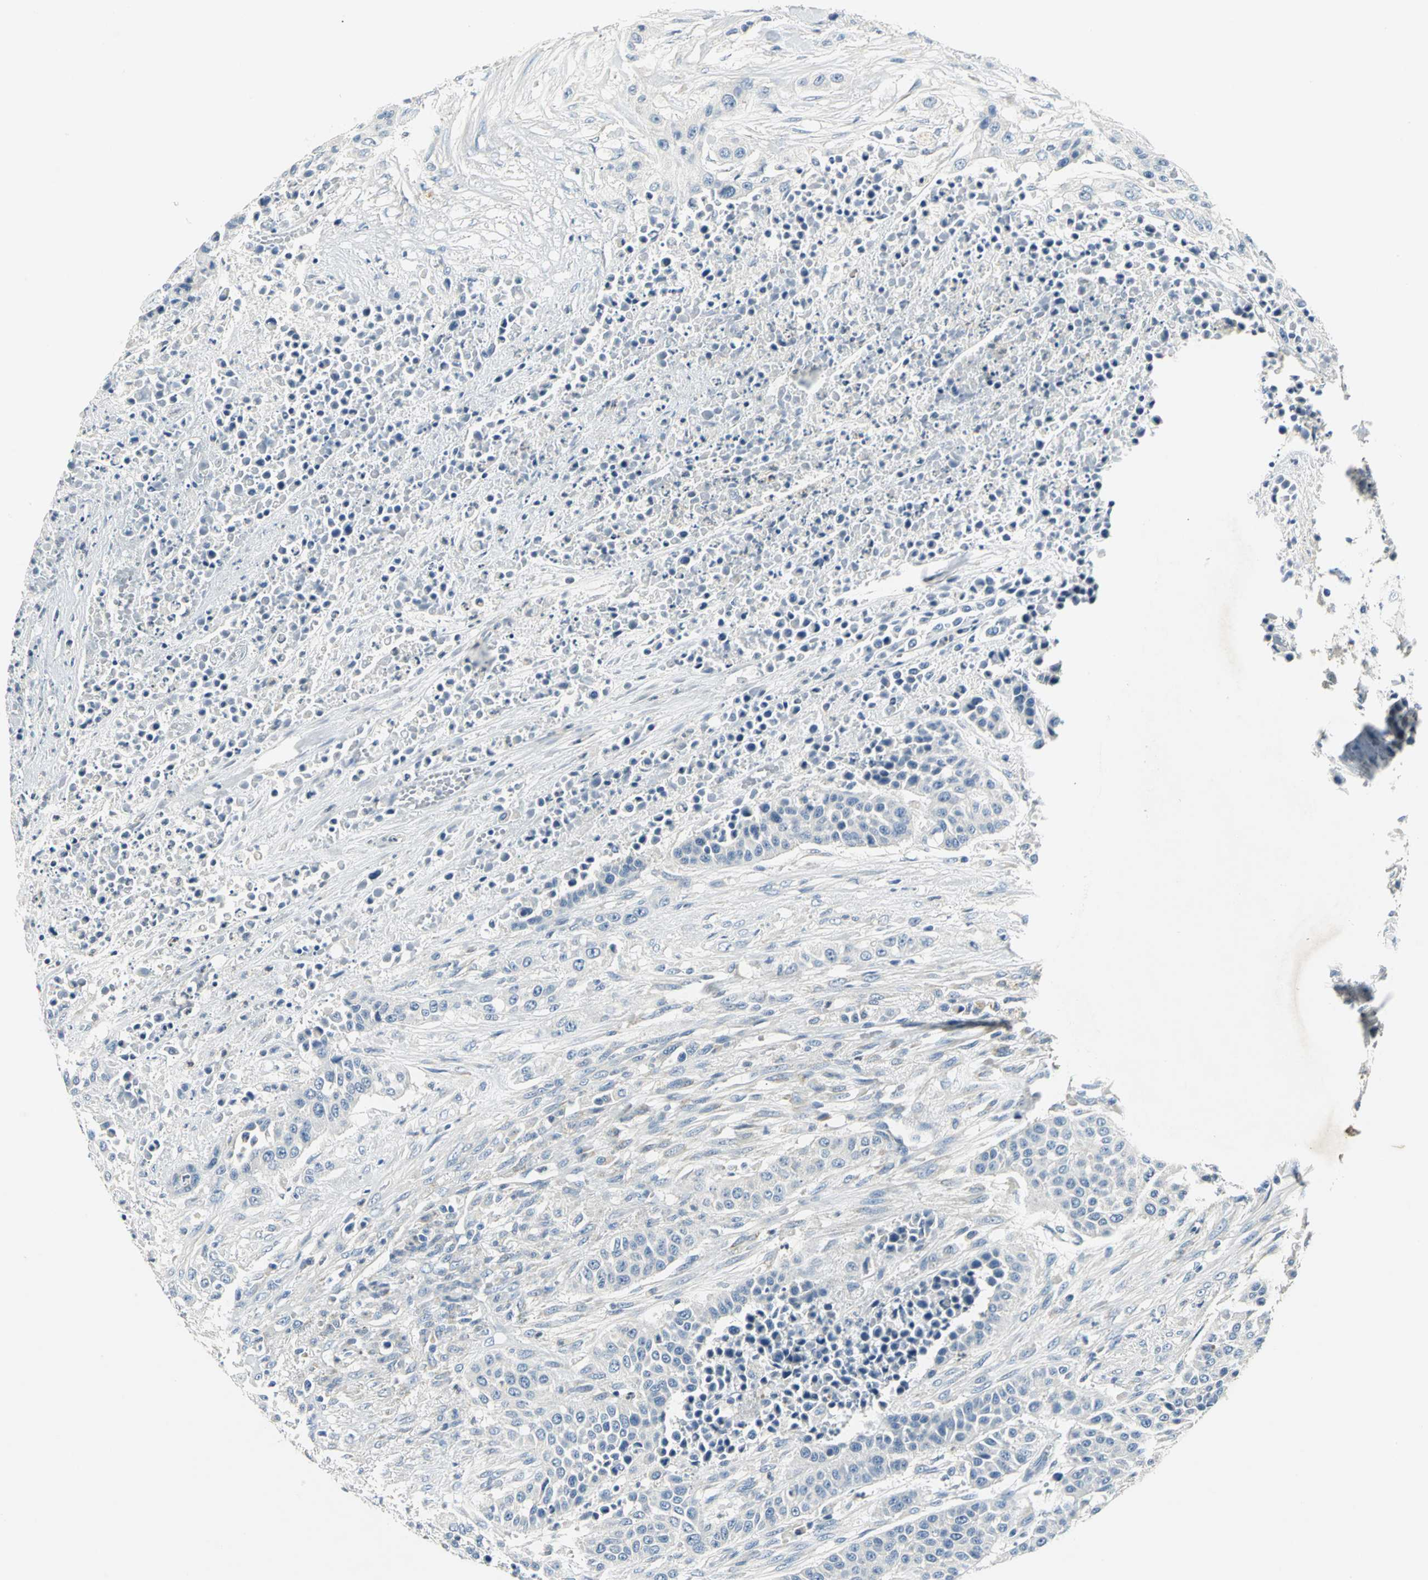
{"staining": {"intensity": "negative", "quantity": "none", "location": "none"}, "tissue": "urothelial cancer", "cell_type": "Tumor cells", "image_type": "cancer", "snomed": [{"axis": "morphology", "description": "Urothelial carcinoma, High grade"}, {"axis": "topography", "description": "Urinary bladder"}], "caption": "This is an IHC photomicrograph of high-grade urothelial carcinoma. There is no expression in tumor cells.", "gene": "RIPOR1", "patient": {"sex": "male", "age": 74}}